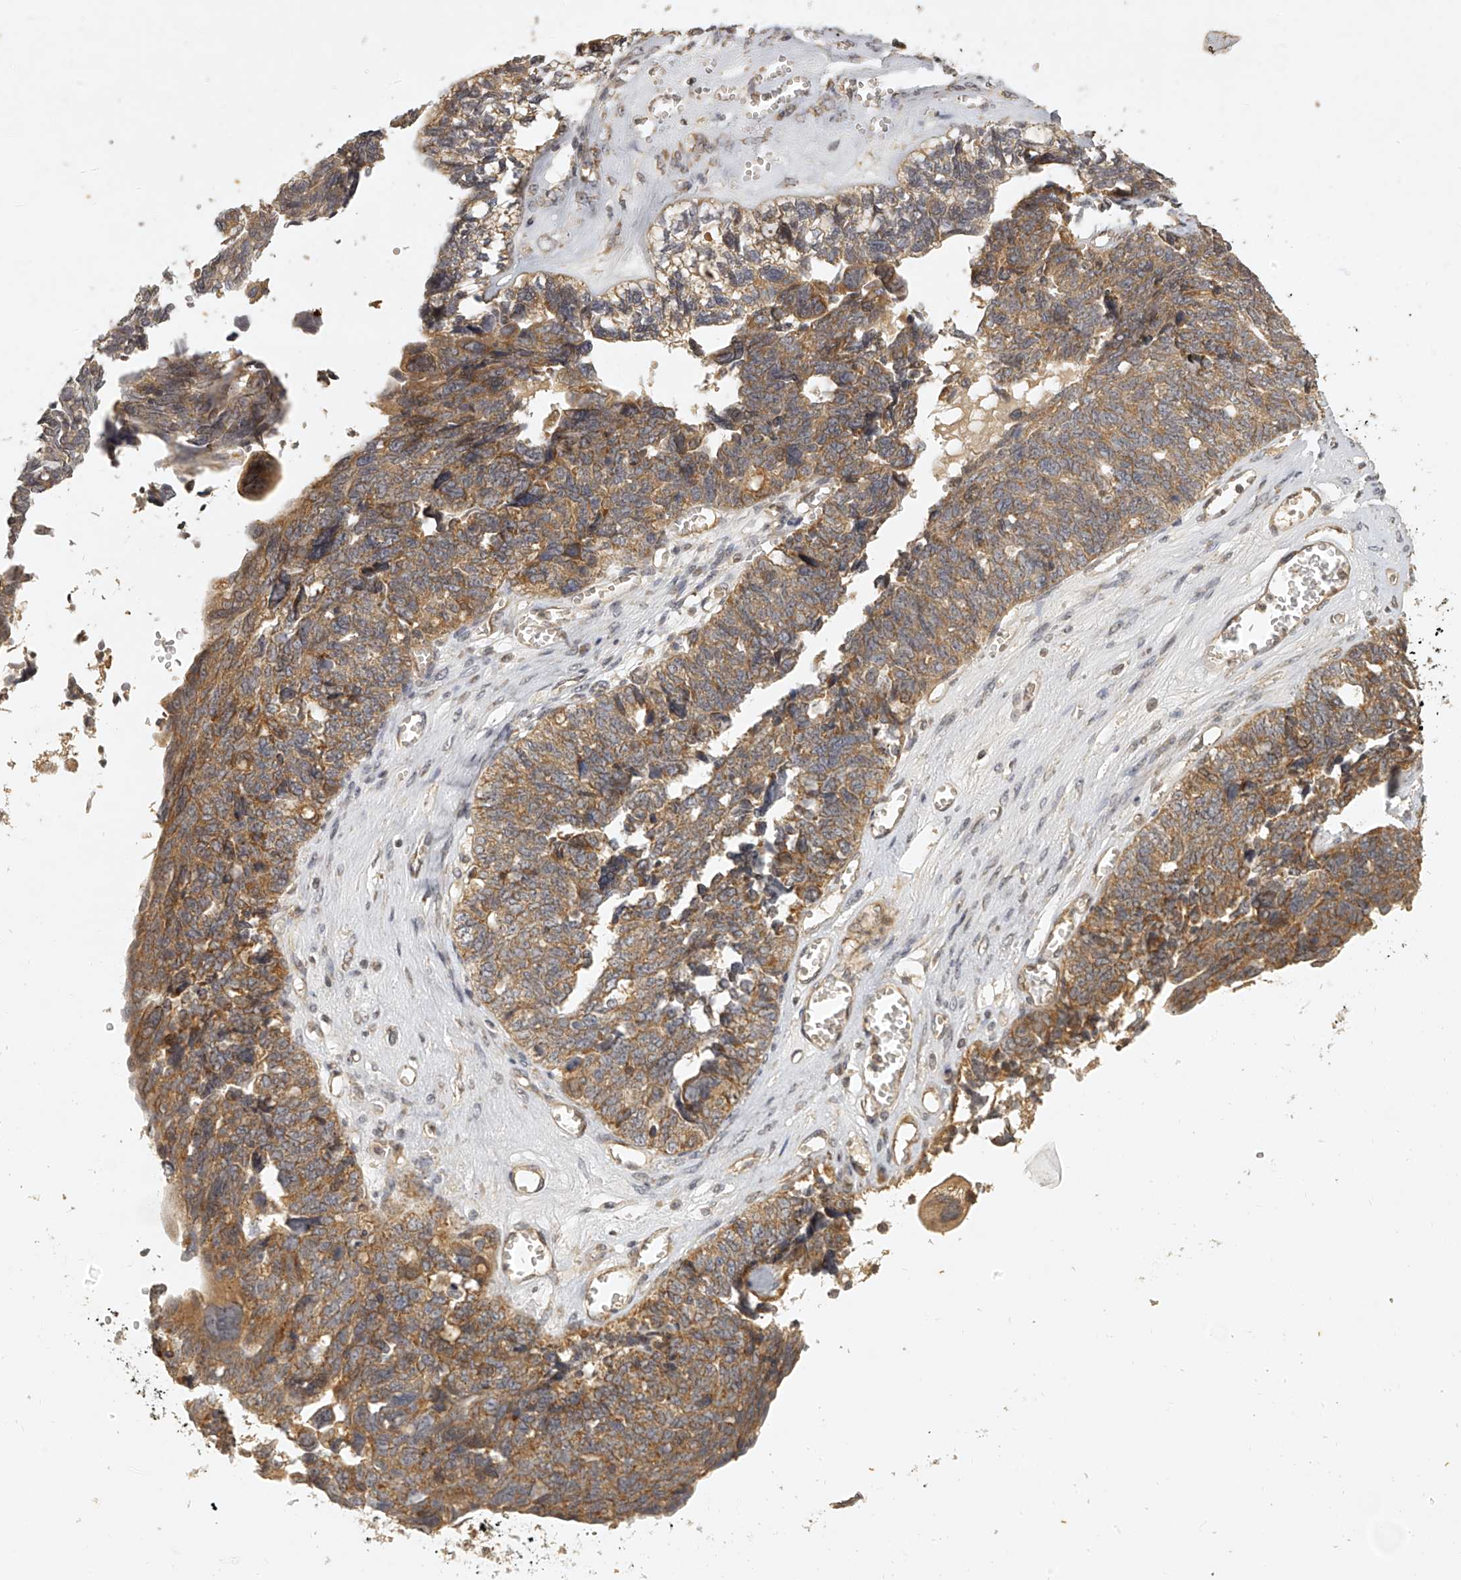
{"staining": {"intensity": "moderate", "quantity": ">75%", "location": "cytoplasmic/membranous"}, "tissue": "ovarian cancer", "cell_type": "Tumor cells", "image_type": "cancer", "snomed": [{"axis": "morphology", "description": "Cystadenocarcinoma, serous, NOS"}, {"axis": "topography", "description": "Ovary"}], "caption": "This image demonstrates ovarian cancer stained with IHC to label a protein in brown. The cytoplasmic/membranous of tumor cells show moderate positivity for the protein. Nuclei are counter-stained blue.", "gene": "NFS1", "patient": {"sex": "female", "age": 79}}